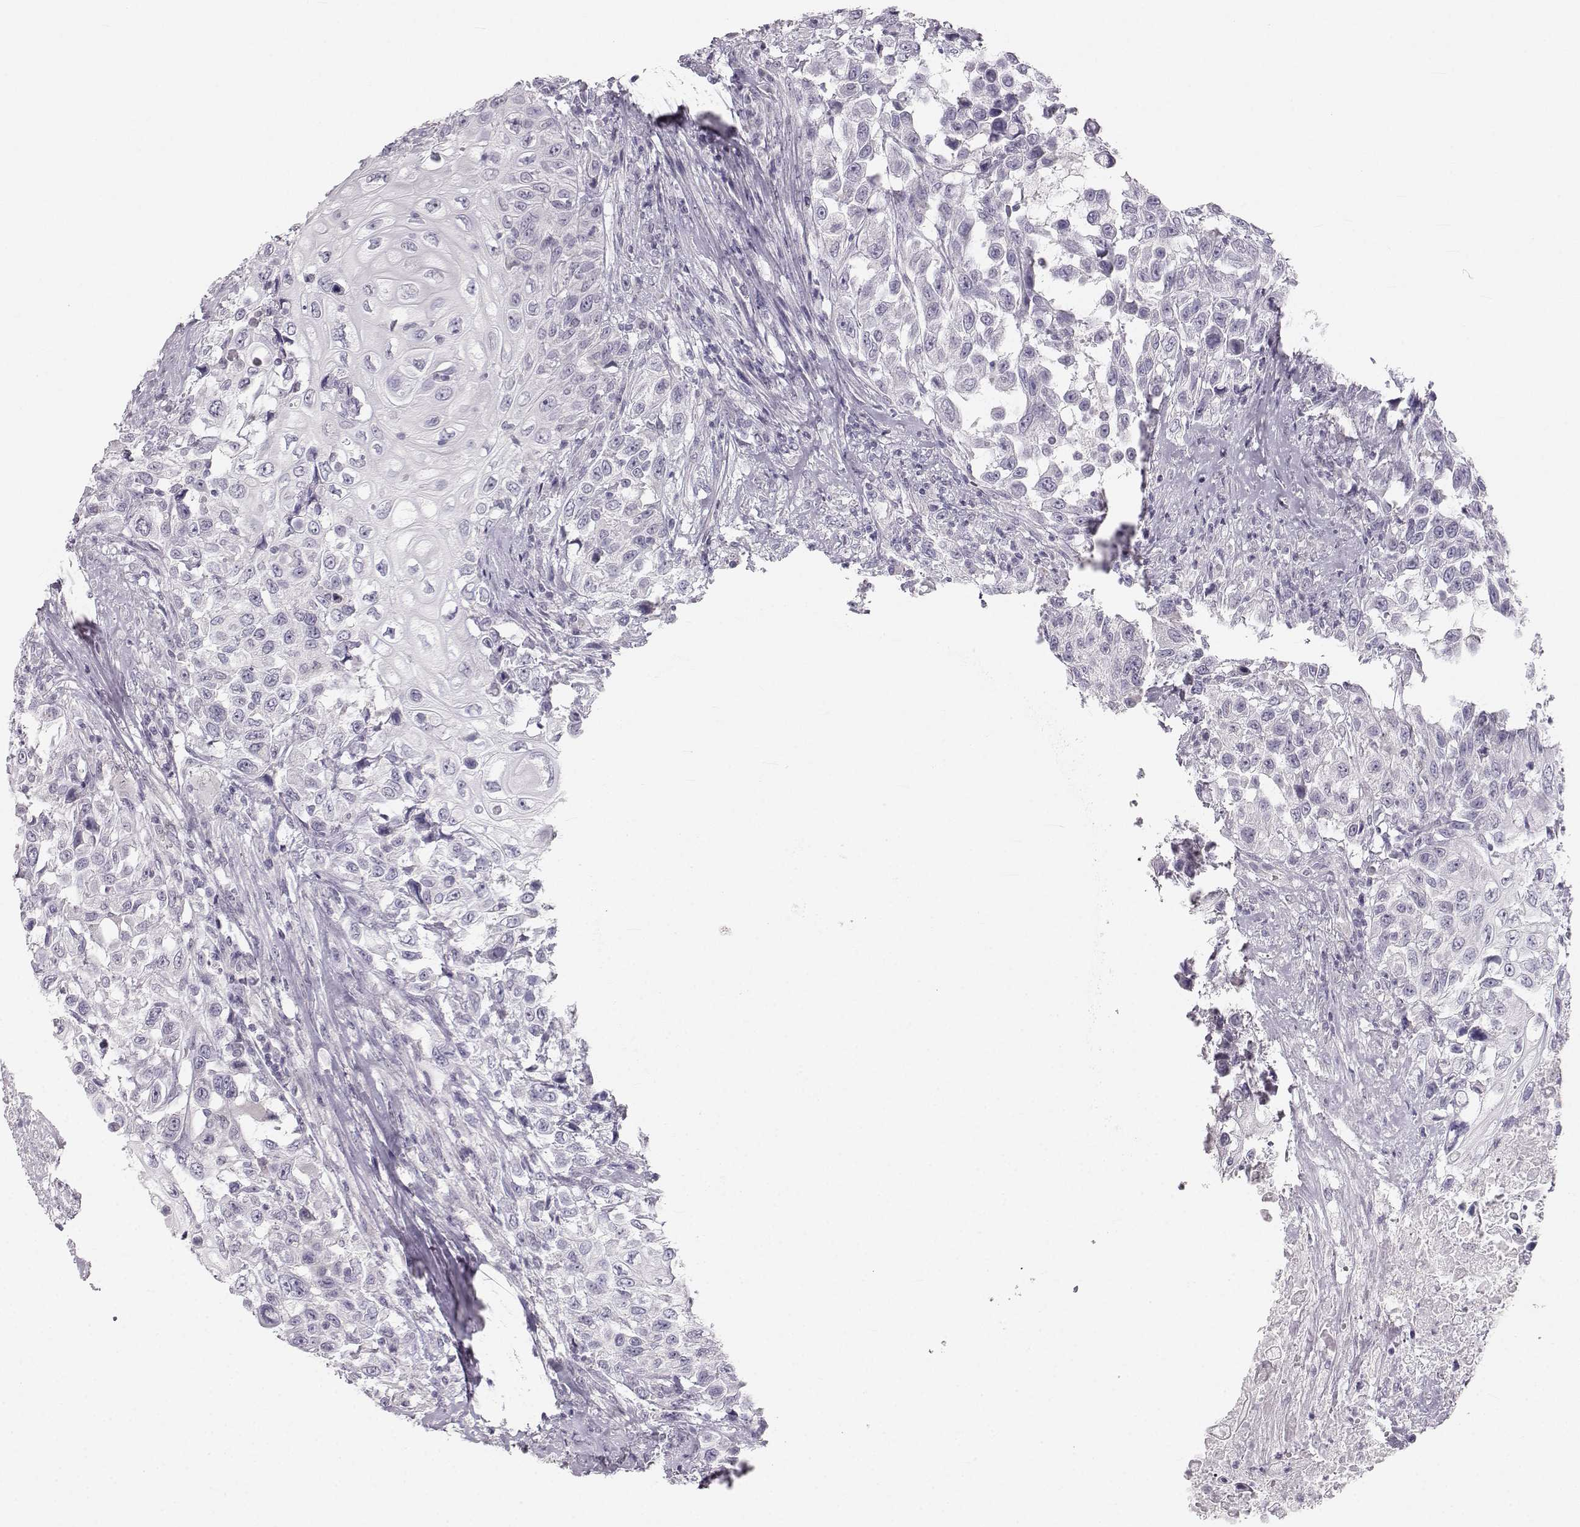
{"staining": {"intensity": "negative", "quantity": "none", "location": "none"}, "tissue": "urothelial cancer", "cell_type": "Tumor cells", "image_type": "cancer", "snomed": [{"axis": "morphology", "description": "Urothelial carcinoma, High grade"}, {"axis": "topography", "description": "Urinary bladder"}], "caption": "The photomicrograph exhibits no staining of tumor cells in urothelial cancer.", "gene": "OIP5", "patient": {"sex": "female", "age": 56}}